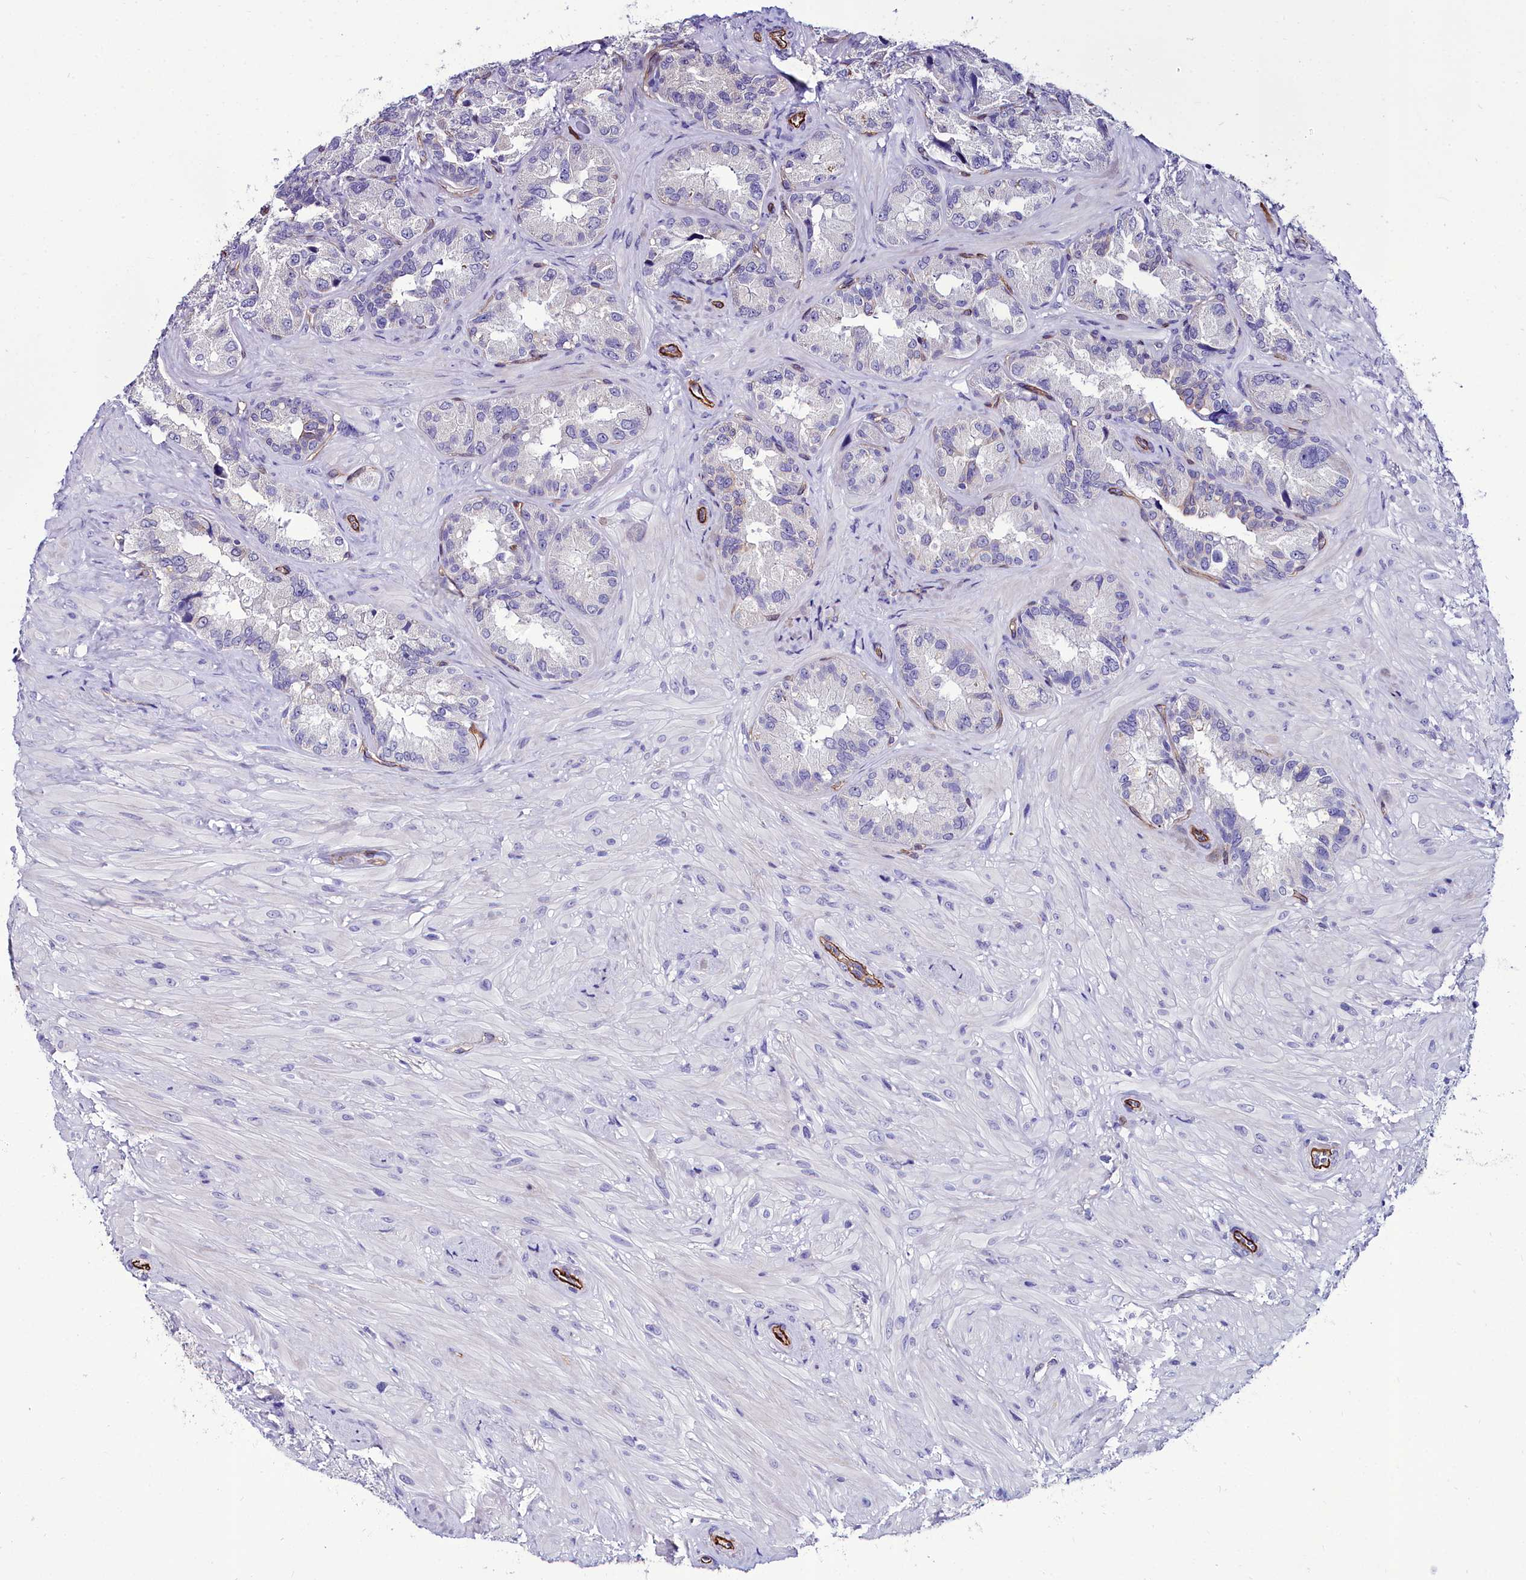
{"staining": {"intensity": "moderate", "quantity": "<25%", "location": "cytoplasmic/membranous"}, "tissue": "seminal vesicle", "cell_type": "Glandular cells", "image_type": "normal", "snomed": [{"axis": "morphology", "description": "Normal tissue, NOS"}, {"axis": "topography", "description": "Seminal veicle"}, {"axis": "topography", "description": "Peripheral nerve tissue"}], "caption": "The histopathology image exhibits a brown stain indicating the presence of a protein in the cytoplasmic/membranous of glandular cells in seminal vesicle.", "gene": "CYP4F11", "patient": {"sex": "male", "age": 67}}